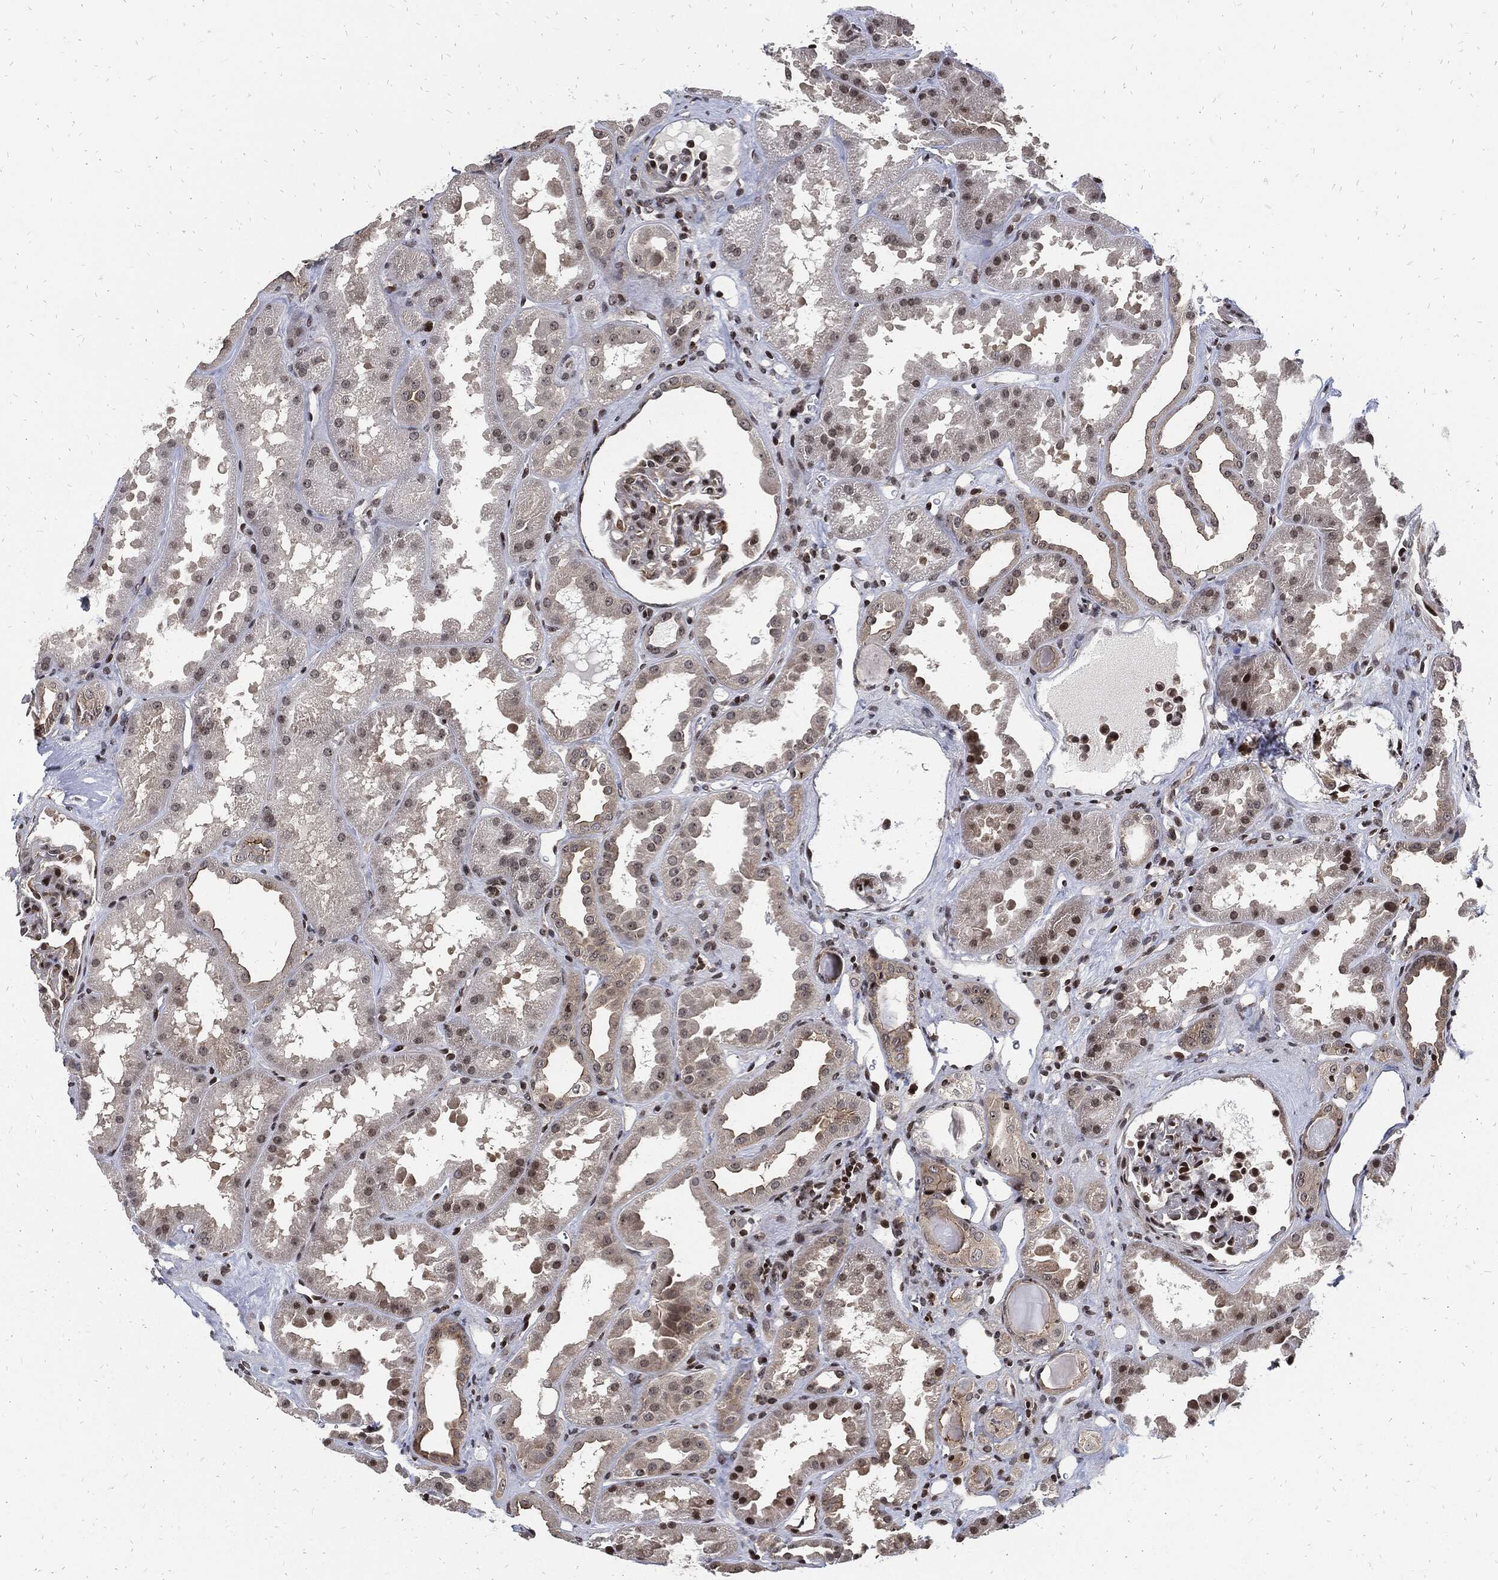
{"staining": {"intensity": "moderate", "quantity": "<25%", "location": "nuclear"}, "tissue": "kidney", "cell_type": "Cells in glomeruli", "image_type": "normal", "snomed": [{"axis": "morphology", "description": "Normal tissue, NOS"}, {"axis": "topography", "description": "Kidney"}], "caption": "A low amount of moderate nuclear expression is appreciated in about <25% of cells in glomeruli in normal kidney.", "gene": "ZNF775", "patient": {"sex": "male", "age": 61}}